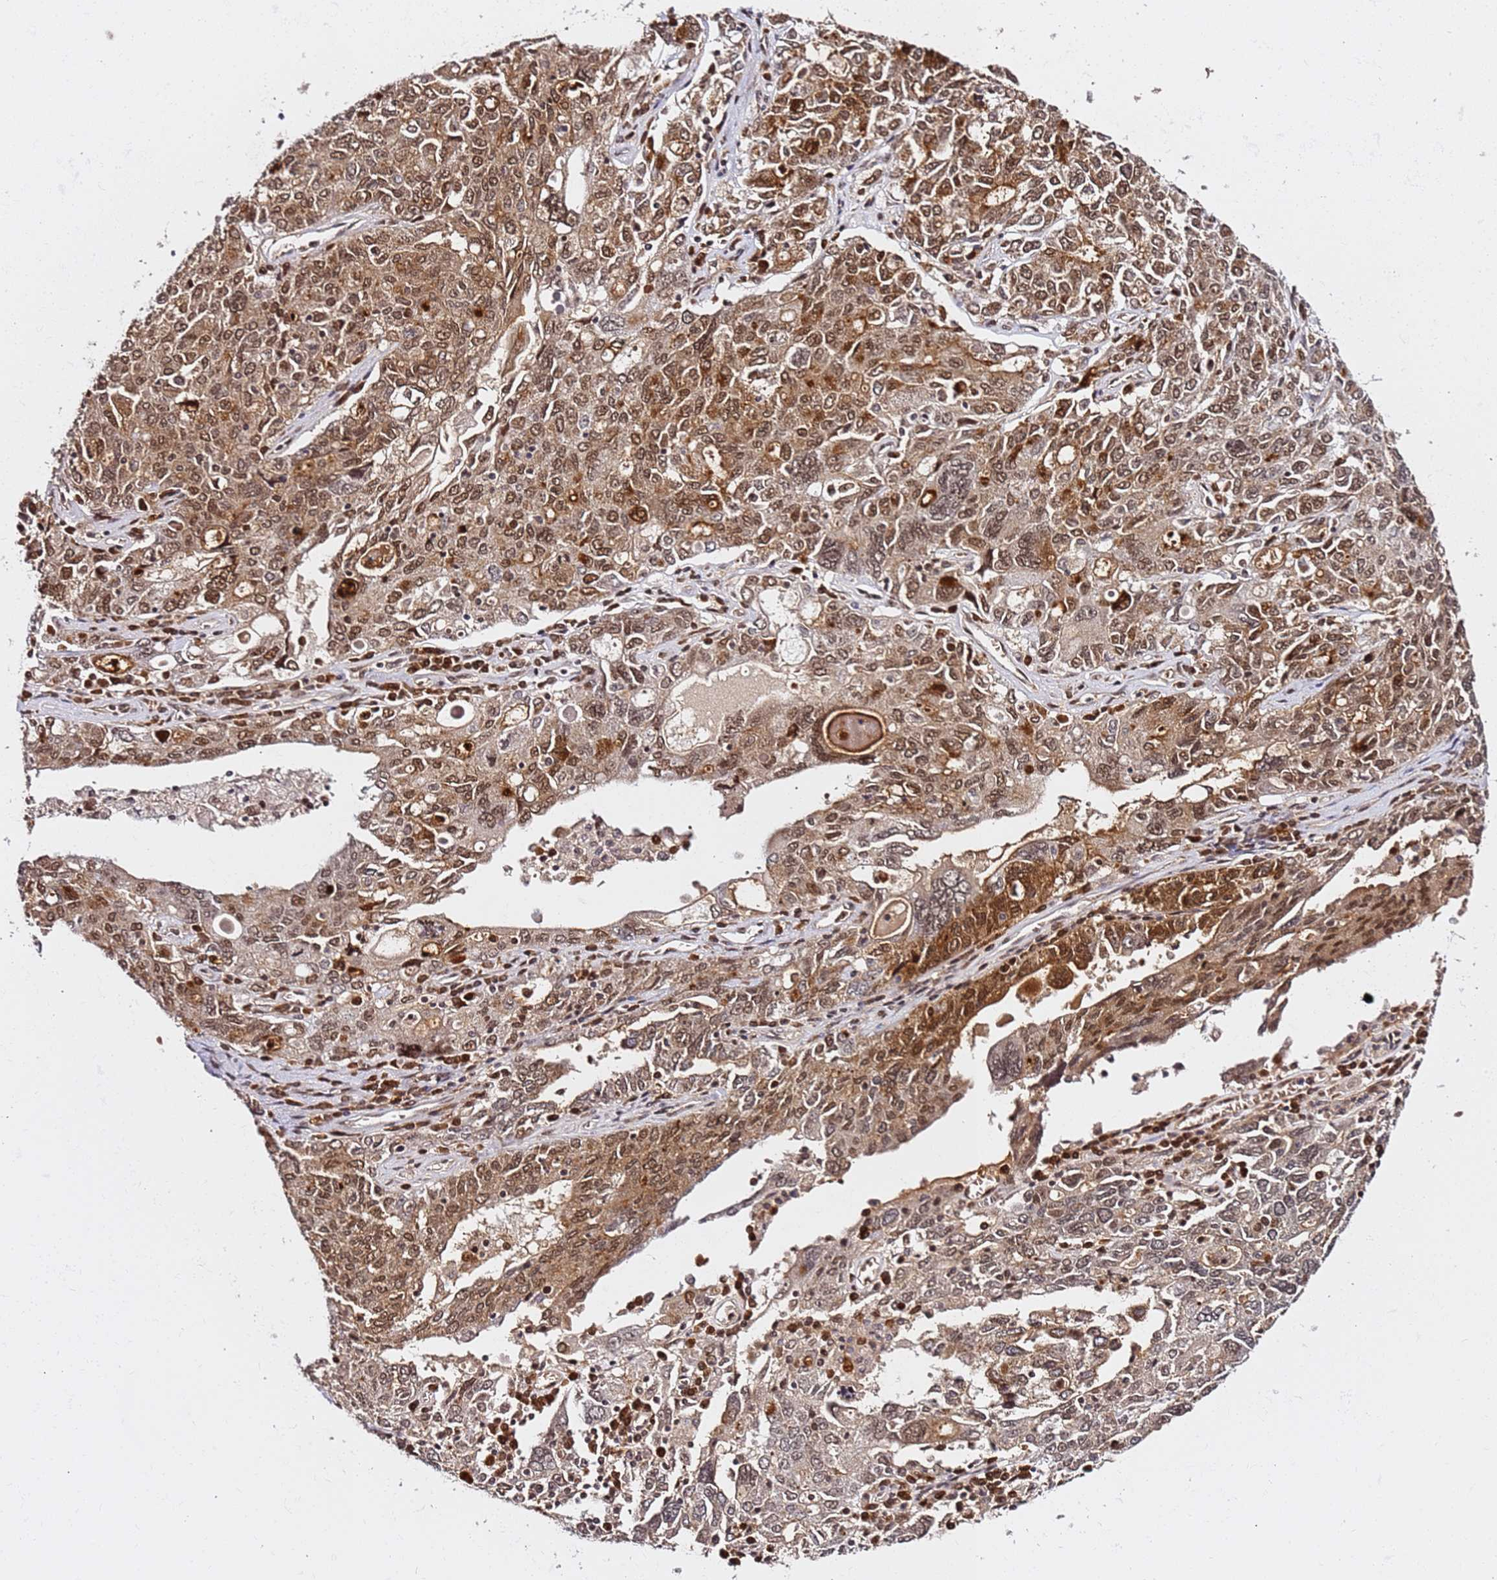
{"staining": {"intensity": "moderate", "quantity": ">75%", "location": "cytoplasmic/membranous,nuclear"}, "tissue": "ovarian cancer", "cell_type": "Tumor cells", "image_type": "cancer", "snomed": [{"axis": "morphology", "description": "Carcinoma, endometroid"}, {"axis": "topography", "description": "Ovary"}], "caption": "Protein staining of ovarian cancer (endometroid carcinoma) tissue shows moderate cytoplasmic/membranous and nuclear staining in approximately >75% of tumor cells. (DAB (3,3'-diaminobenzidine) IHC with brightfield microscopy, high magnification).", "gene": "RGS18", "patient": {"sex": "female", "age": 62}}